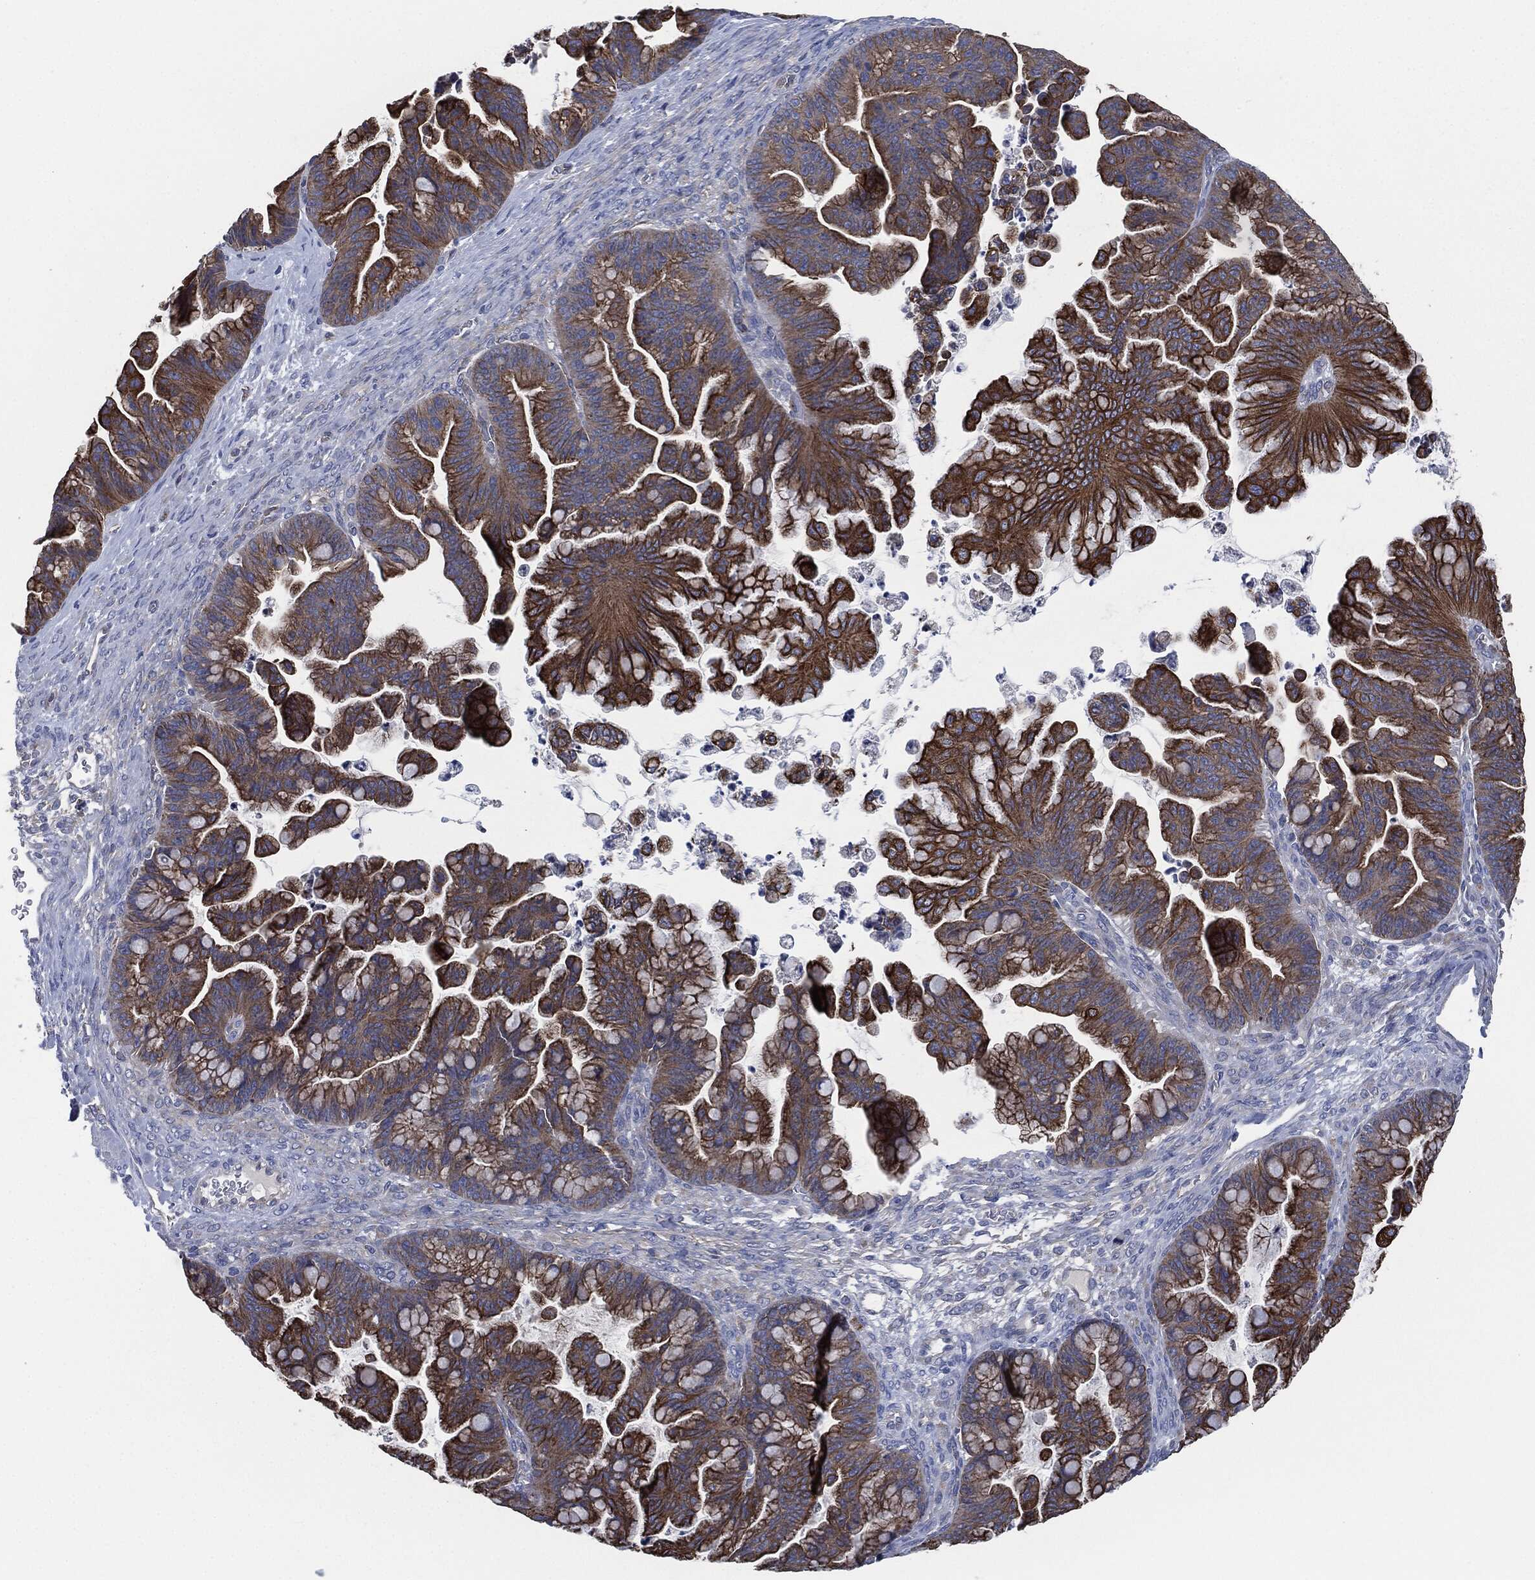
{"staining": {"intensity": "strong", "quantity": "25%-75%", "location": "cytoplasmic/membranous"}, "tissue": "ovarian cancer", "cell_type": "Tumor cells", "image_type": "cancer", "snomed": [{"axis": "morphology", "description": "Cystadenocarcinoma, mucinous, NOS"}, {"axis": "topography", "description": "Ovary"}], "caption": "Strong cytoplasmic/membranous protein staining is appreciated in about 25%-75% of tumor cells in ovarian cancer.", "gene": "SHROOM2", "patient": {"sex": "female", "age": 67}}